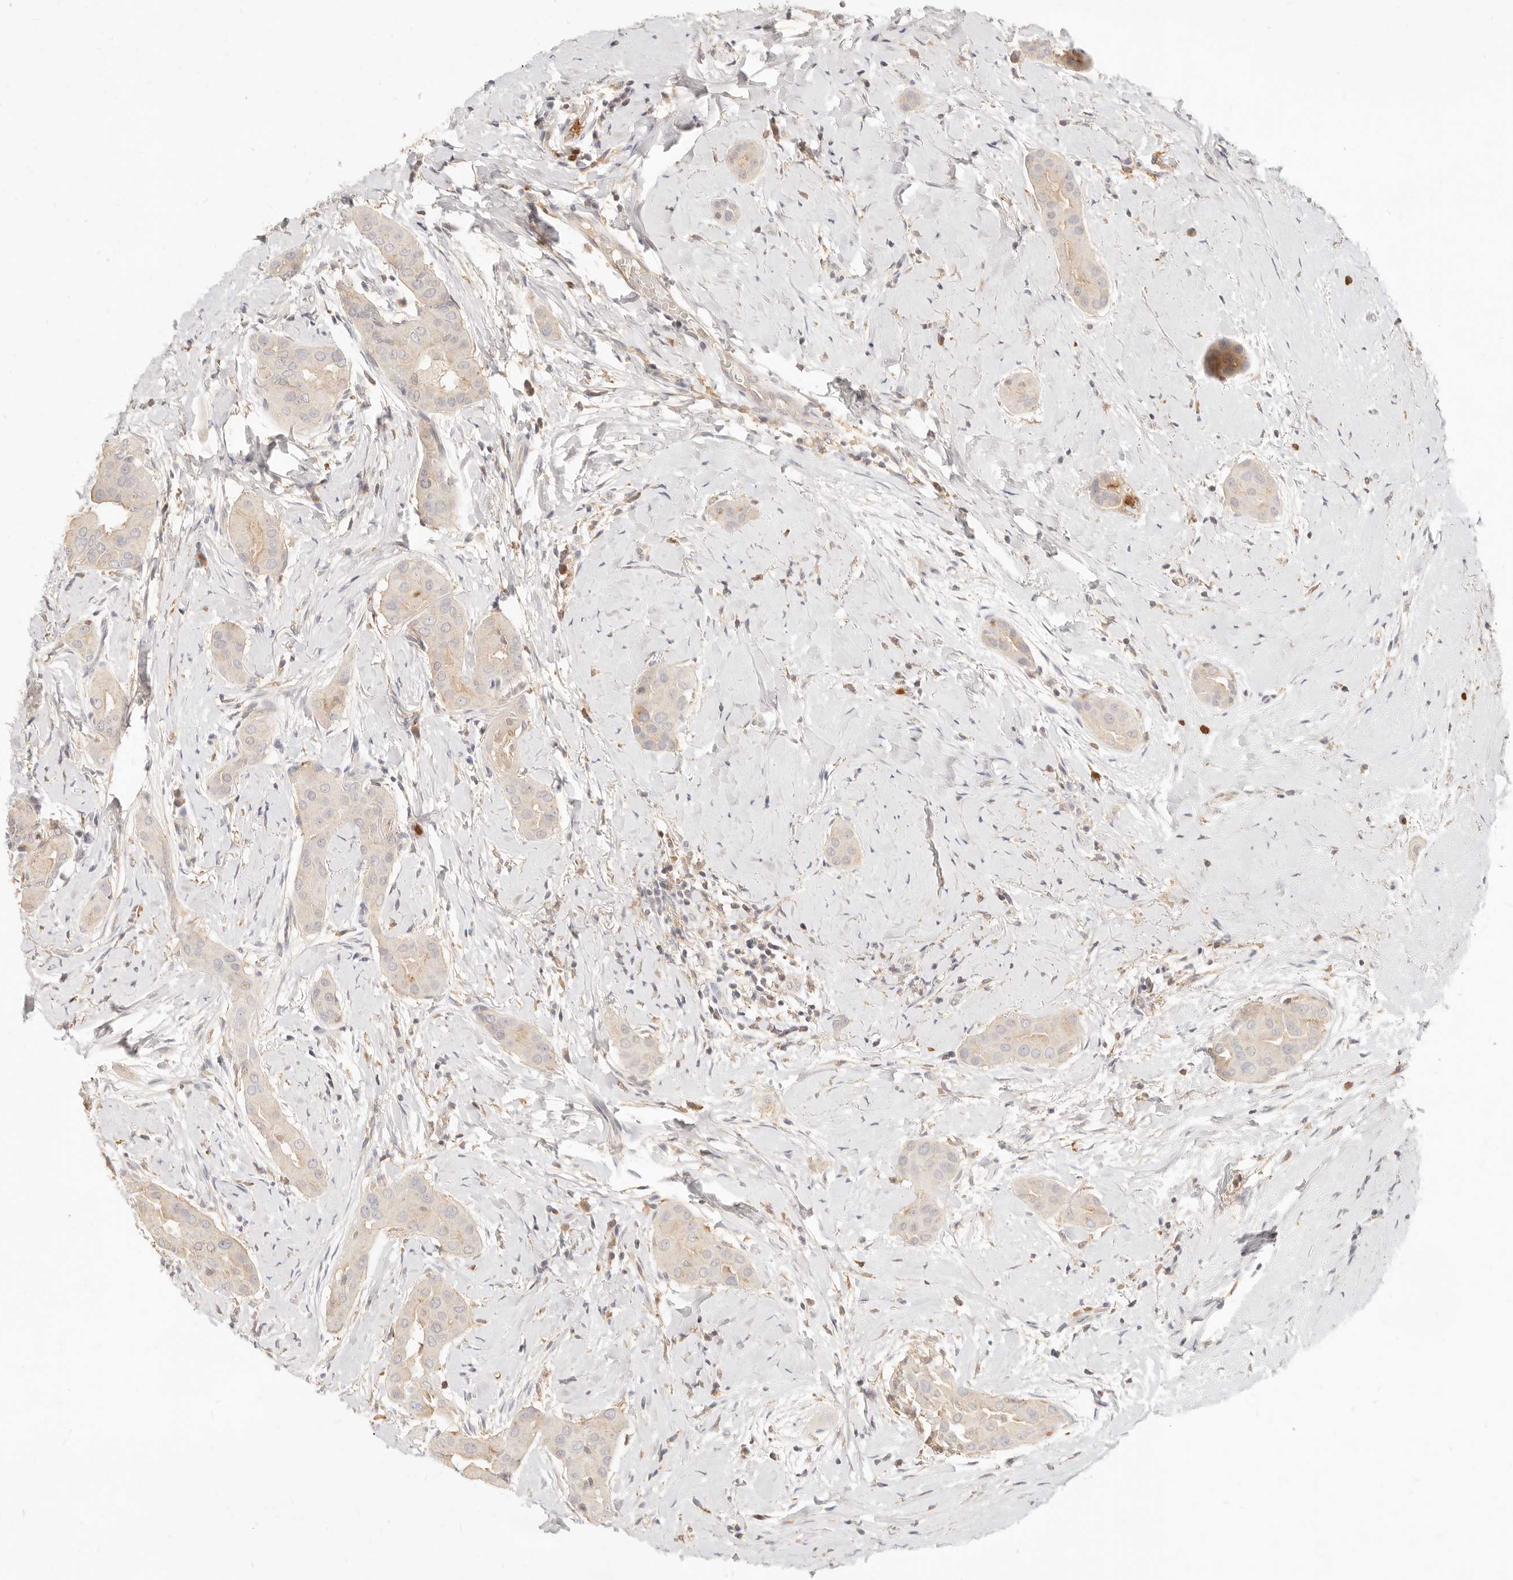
{"staining": {"intensity": "negative", "quantity": "none", "location": "none"}, "tissue": "thyroid cancer", "cell_type": "Tumor cells", "image_type": "cancer", "snomed": [{"axis": "morphology", "description": "Papillary adenocarcinoma, NOS"}, {"axis": "topography", "description": "Thyroid gland"}], "caption": "Thyroid papillary adenocarcinoma stained for a protein using immunohistochemistry shows no staining tumor cells.", "gene": "TMTC2", "patient": {"sex": "male", "age": 33}}